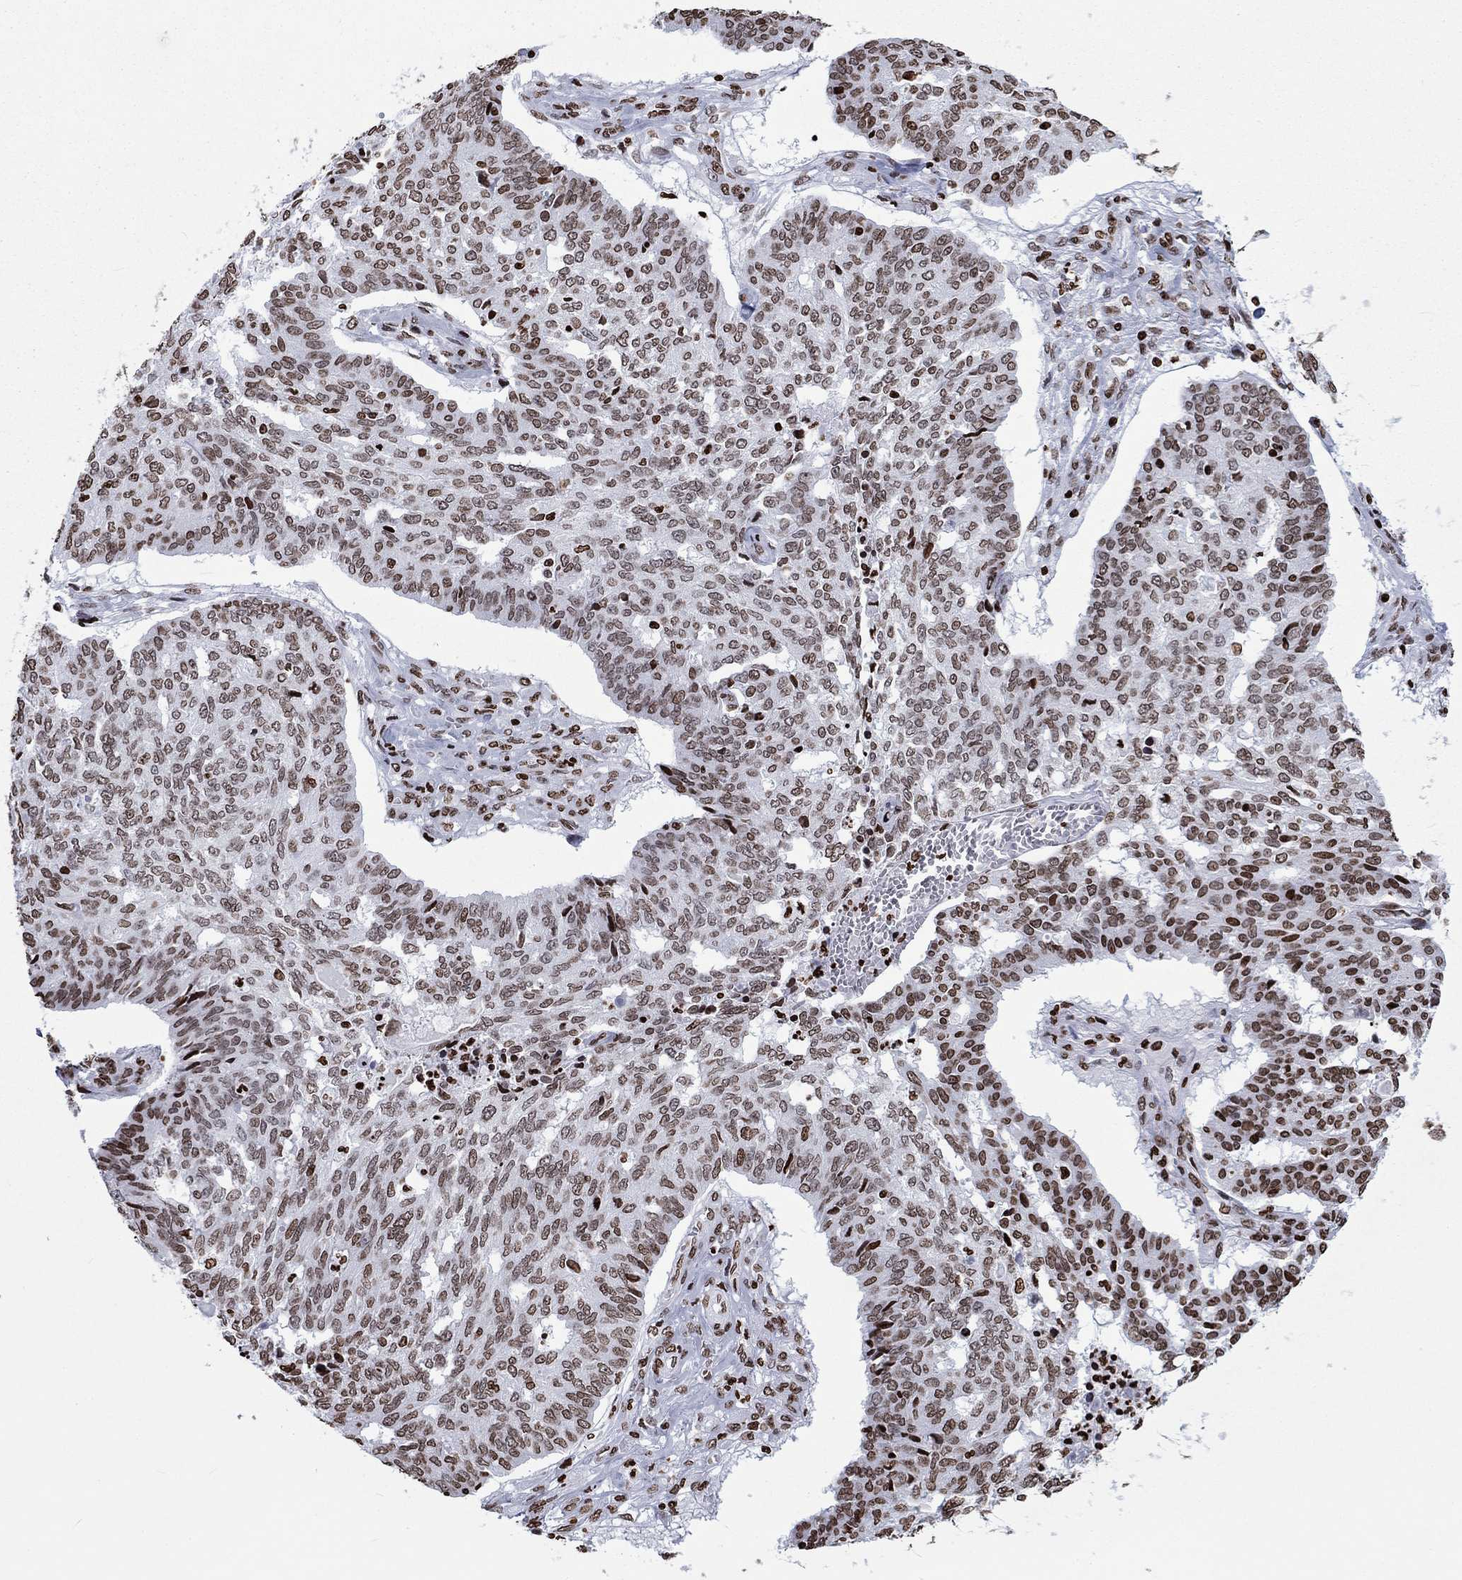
{"staining": {"intensity": "weak", "quantity": ">75%", "location": "nuclear"}, "tissue": "ovarian cancer", "cell_type": "Tumor cells", "image_type": "cancer", "snomed": [{"axis": "morphology", "description": "Cystadenocarcinoma, serous, NOS"}, {"axis": "topography", "description": "Ovary"}], "caption": "Immunohistochemistry (IHC) micrograph of human ovarian serous cystadenocarcinoma stained for a protein (brown), which demonstrates low levels of weak nuclear positivity in about >75% of tumor cells.", "gene": "H1-5", "patient": {"sex": "female", "age": 67}}